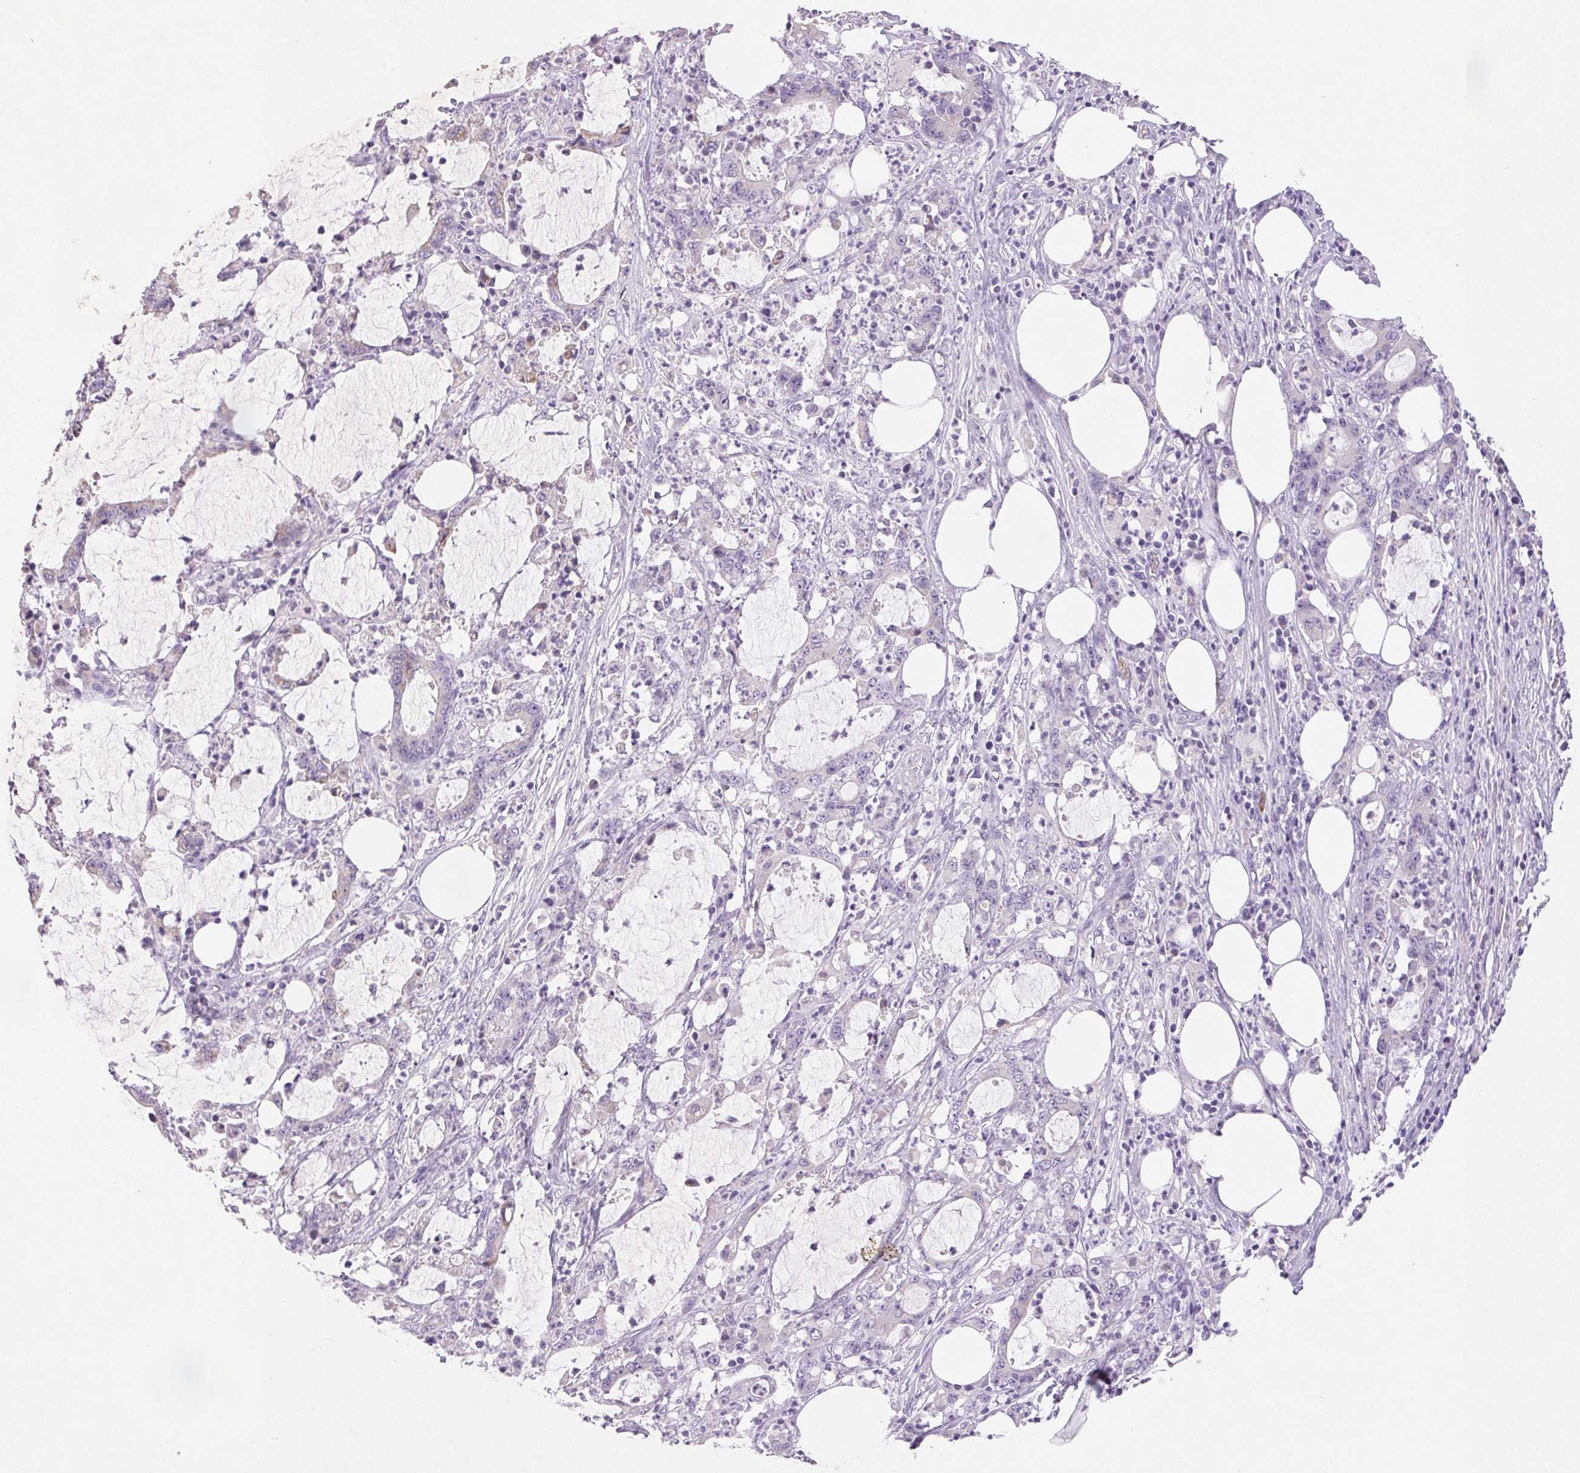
{"staining": {"intensity": "negative", "quantity": "none", "location": "none"}, "tissue": "stomach cancer", "cell_type": "Tumor cells", "image_type": "cancer", "snomed": [{"axis": "morphology", "description": "Adenocarcinoma, NOS"}, {"axis": "topography", "description": "Stomach, upper"}], "caption": "The histopathology image exhibits no significant positivity in tumor cells of stomach adenocarcinoma.", "gene": "ARHGAP11B", "patient": {"sex": "male", "age": 68}}